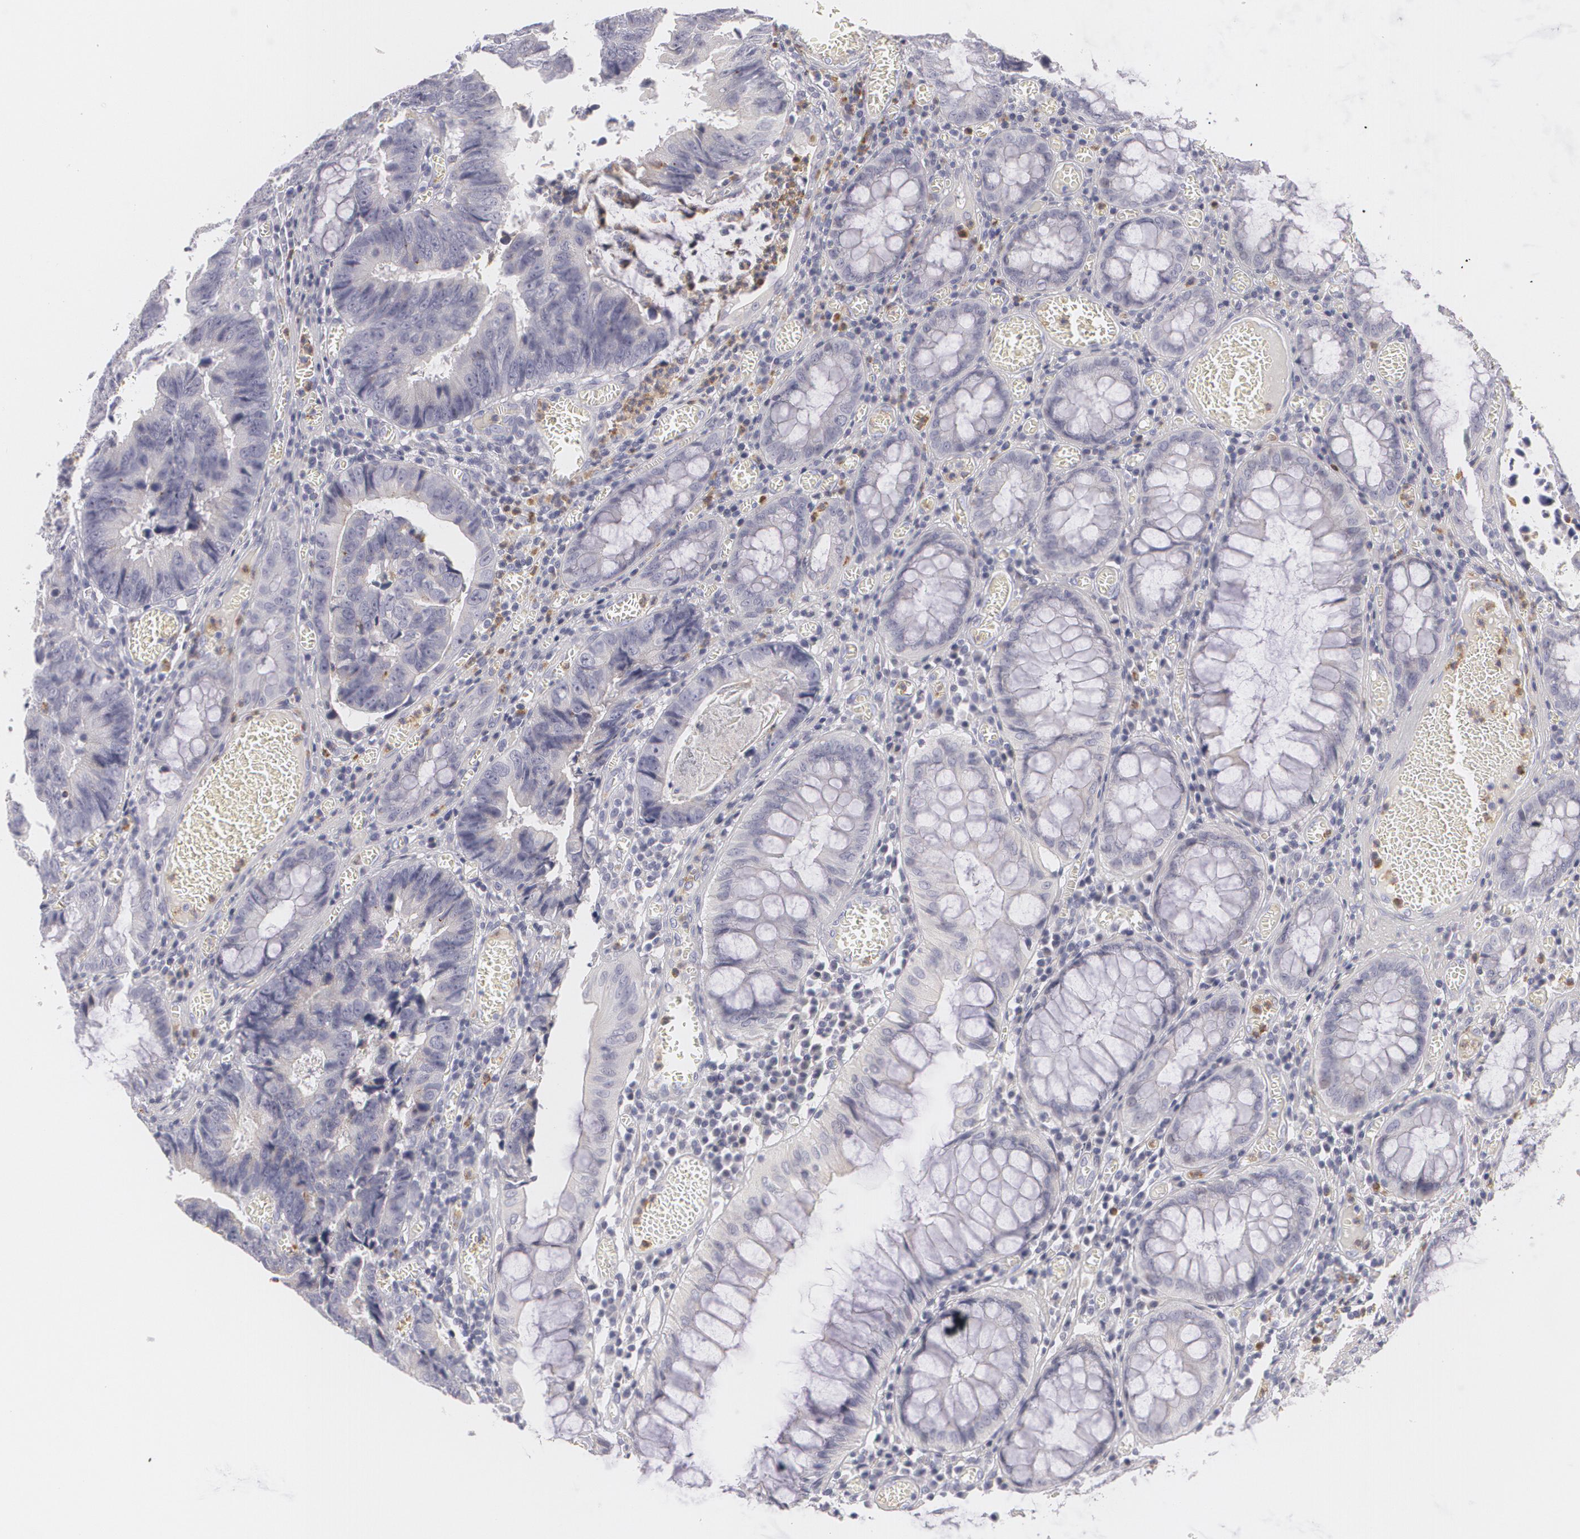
{"staining": {"intensity": "negative", "quantity": "none", "location": "none"}, "tissue": "colorectal cancer", "cell_type": "Tumor cells", "image_type": "cancer", "snomed": [{"axis": "morphology", "description": "Adenocarcinoma, NOS"}, {"axis": "topography", "description": "Rectum"}], "caption": "Colorectal adenocarcinoma stained for a protein using immunohistochemistry shows no positivity tumor cells.", "gene": "FAM181A", "patient": {"sex": "female", "age": 98}}